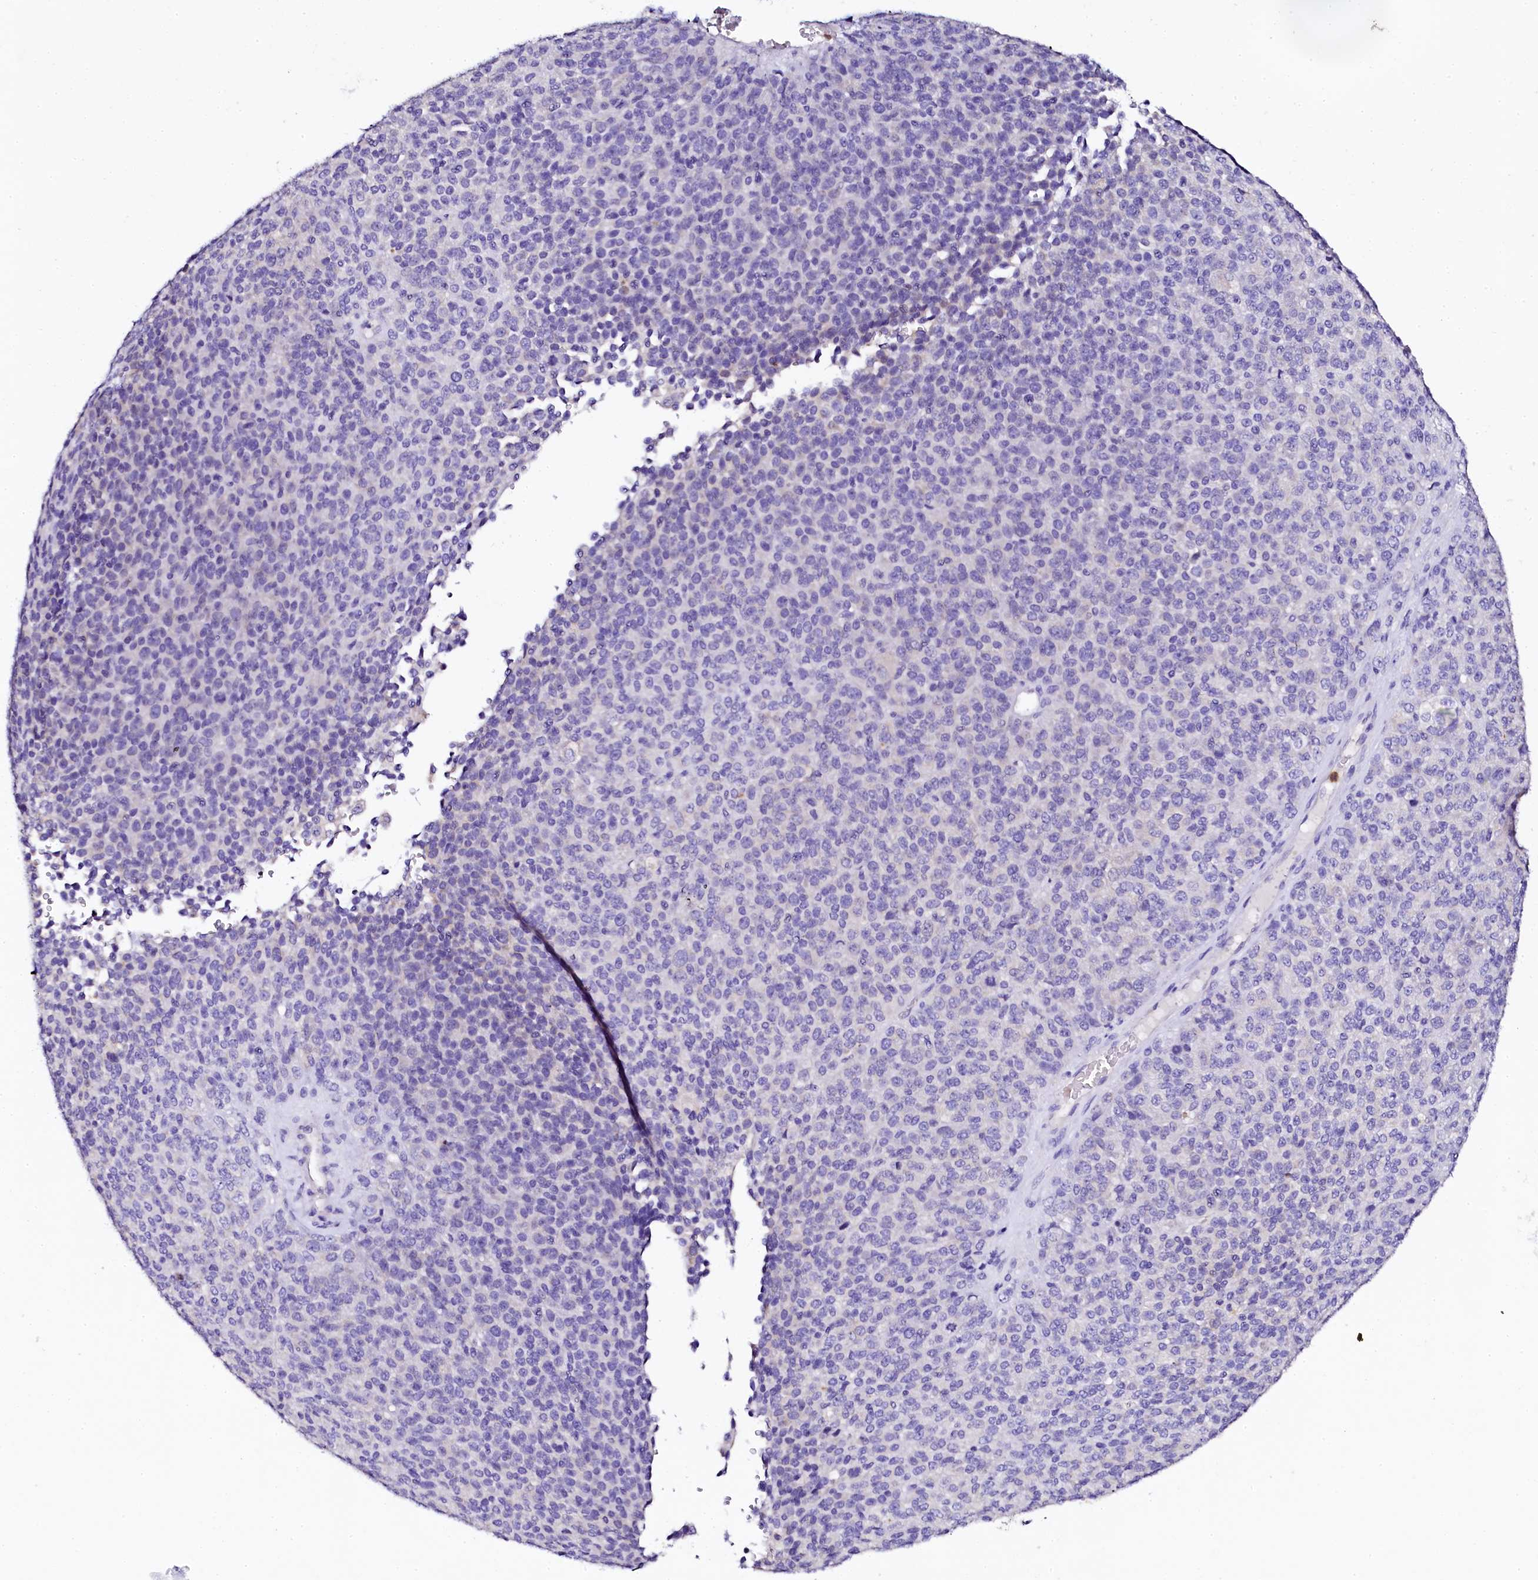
{"staining": {"intensity": "negative", "quantity": "none", "location": "none"}, "tissue": "melanoma", "cell_type": "Tumor cells", "image_type": "cancer", "snomed": [{"axis": "morphology", "description": "Malignant melanoma, Metastatic site"}, {"axis": "topography", "description": "Brain"}], "caption": "Immunohistochemistry micrograph of human malignant melanoma (metastatic site) stained for a protein (brown), which displays no positivity in tumor cells.", "gene": "NAA16", "patient": {"sex": "female", "age": 56}}